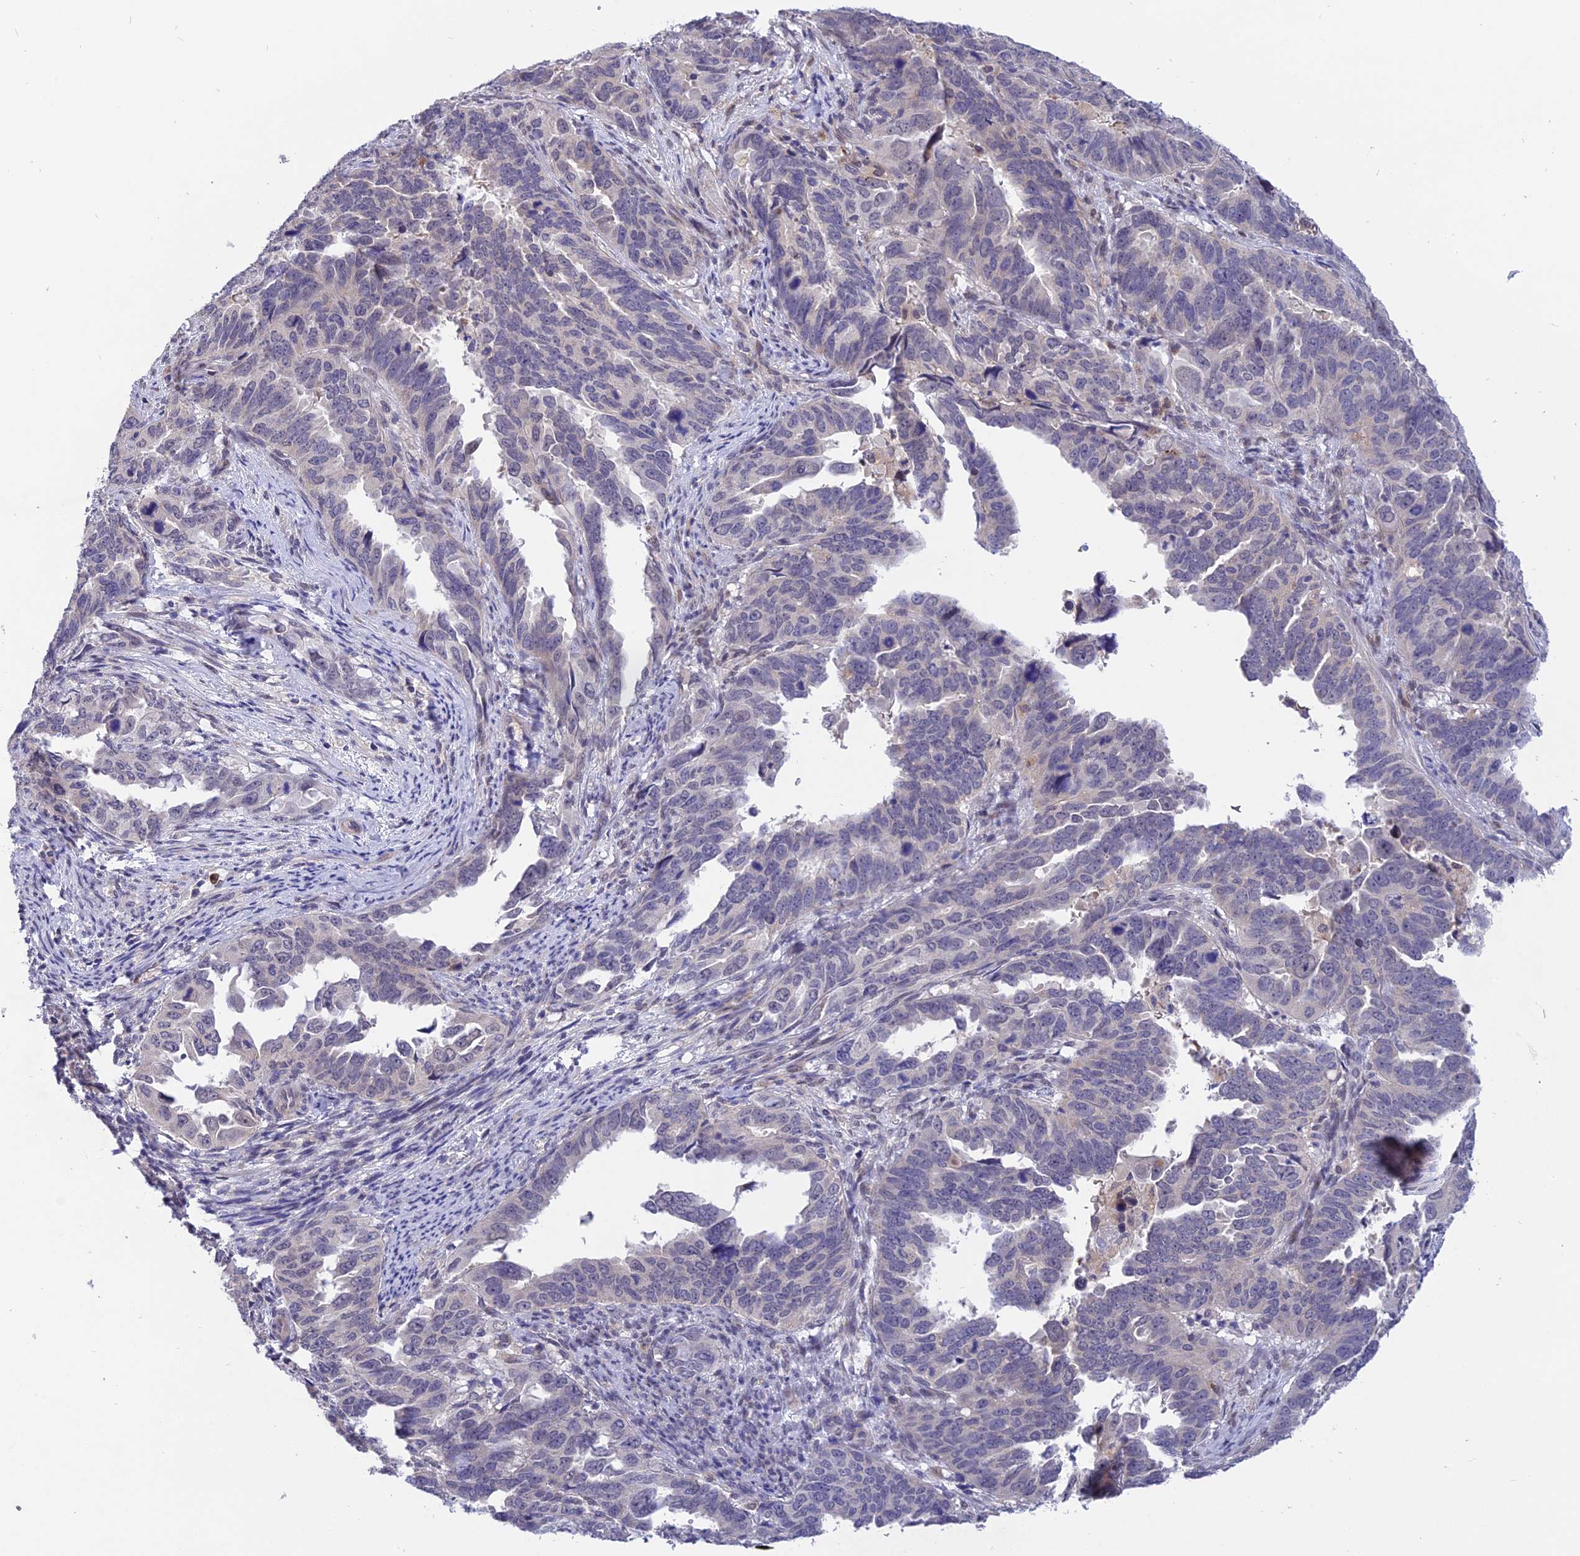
{"staining": {"intensity": "negative", "quantity": "none", "location": "none"}, "tissue": "endometrial cancer", "cell_type": "Tumor cells", "image_type": "cancer", "snomed": [{"axis": "morphology", "description": "Adenocarcinoma, NOS"}, {"axis": "topography", "description": "Endometrium"}], "caption": "Image shows no significant protein positivity in tumor cells of endometrial adenocarcinoma. (DAB immunohistochemistry visualized using brightfield microscopy, high magnification).", "gene": "KCTD14", "patient": {"sex": "female", "age": 65}}